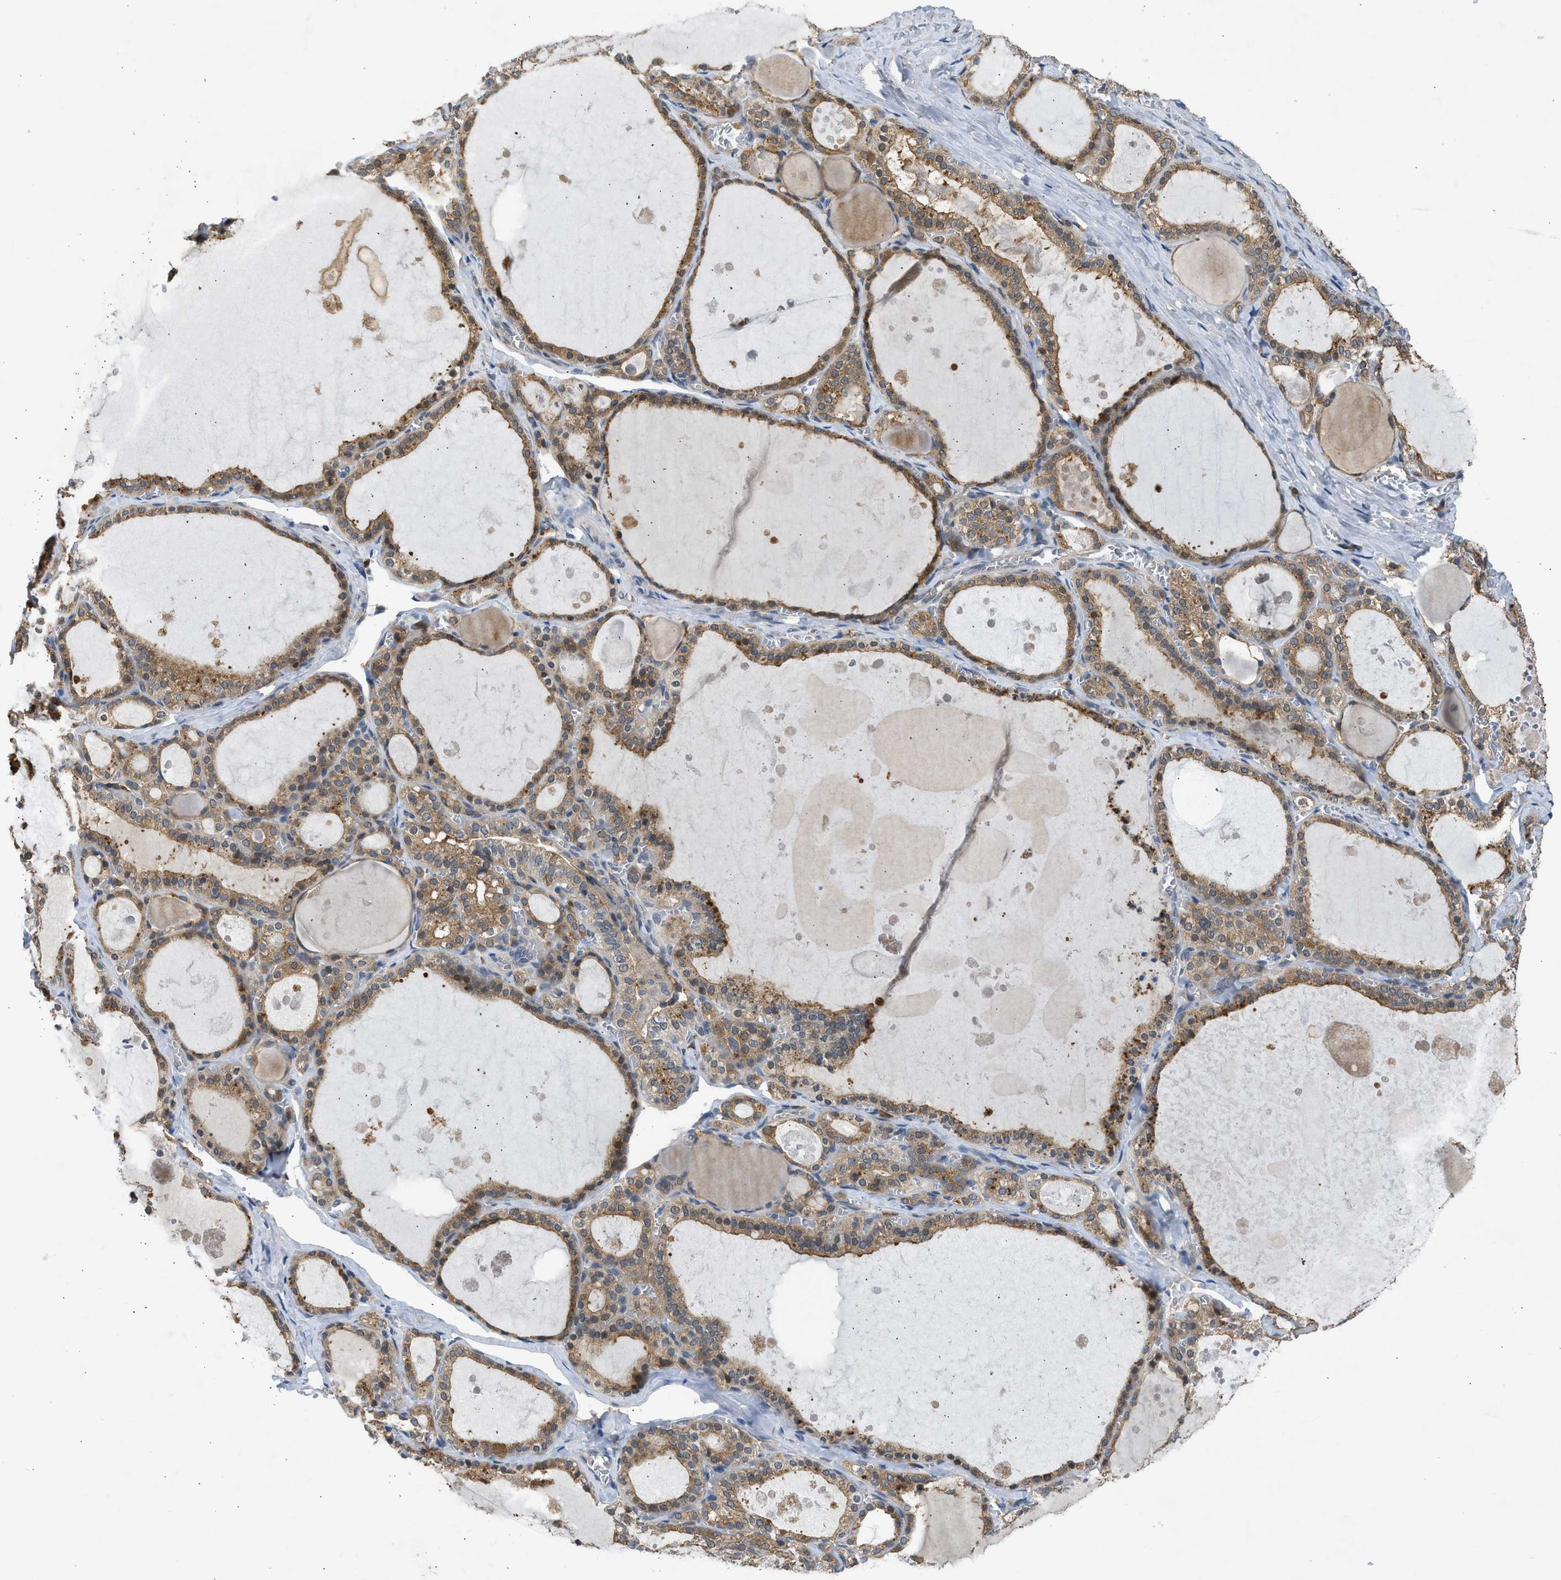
{"staining": {"intensity": "moderate", "quantity": ">75%", "location": "cytoplasmic/membranous"}, "tissue": "thyroid gland", "cell_type": "Glandular cells", "image_type": "normal", "snomed": [{"axis": "morphology", "description": "Normal tissue, NOS"}, {"axis": "topography", "description": "Thyroid gland"}], "caption": "Immunohistochemical staining of normal human thyroid gland shows medium levels of moderate cytoplasmic/membranous expression in approximately >75% of glandular cells.", "gene": "MAPK7", "patient": {"sex": "male", "age": 56}}